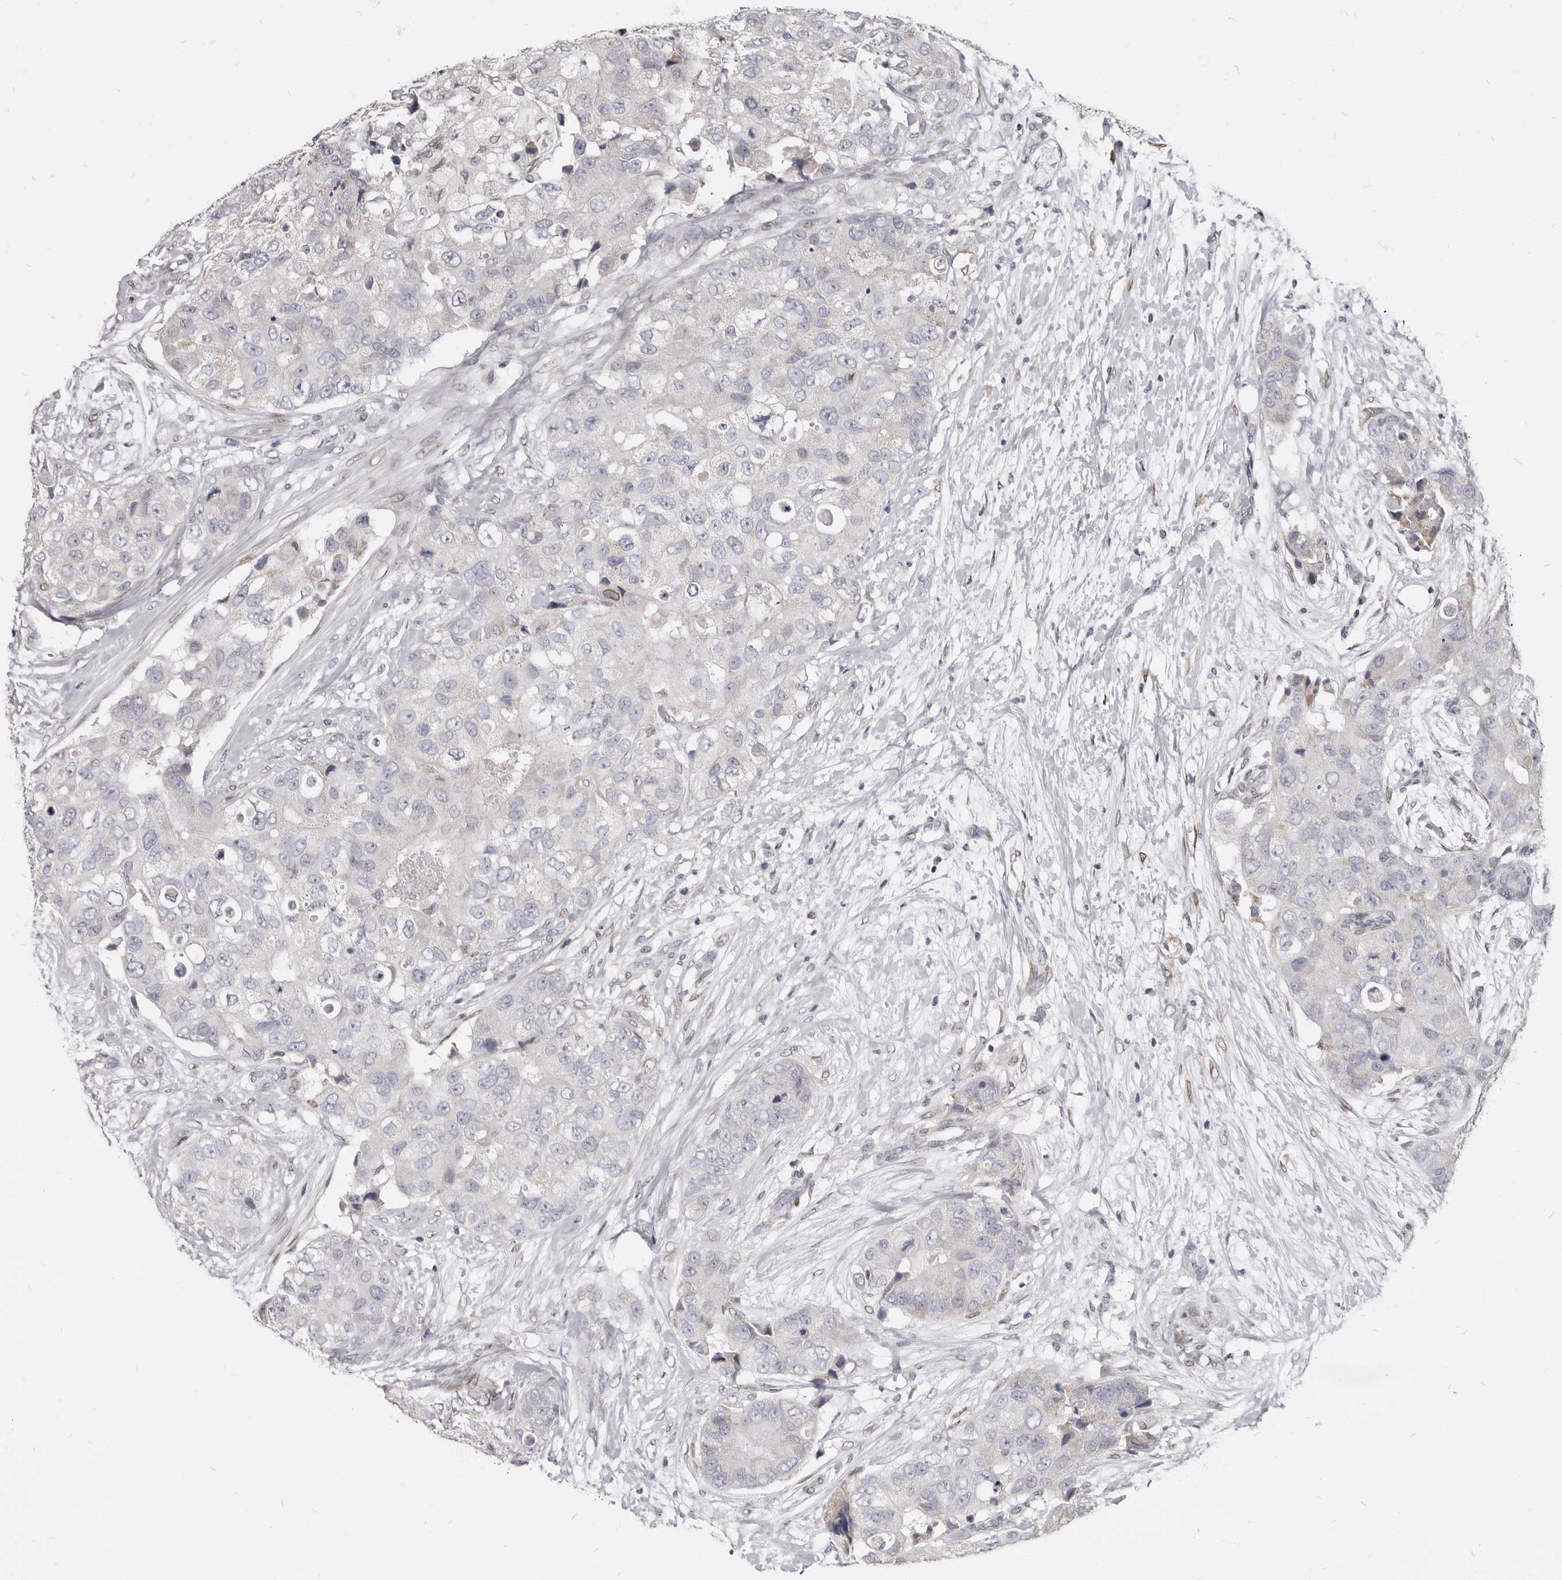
{"staining": {"intensity": "negative", "quantity": "none", "location": "none"}, "tissue": "breast cancer", "cell_type": "Tumor cells", "image_type": "cancer", "snomed": [{"axis": "morphology", "description": "Duct carcinoma"}, {"axis": "topography", "description": "Breast"}], "caption": "There is no significant staining in tumor cells of intraductal carcinoma (breast). Brightfield microscopy of IHC stained with DAB (brown) and hematoxylin (blue), captured at high magnification.", "gene": "MRGPRF", "patient": {"sex": "female", "age": 62}}